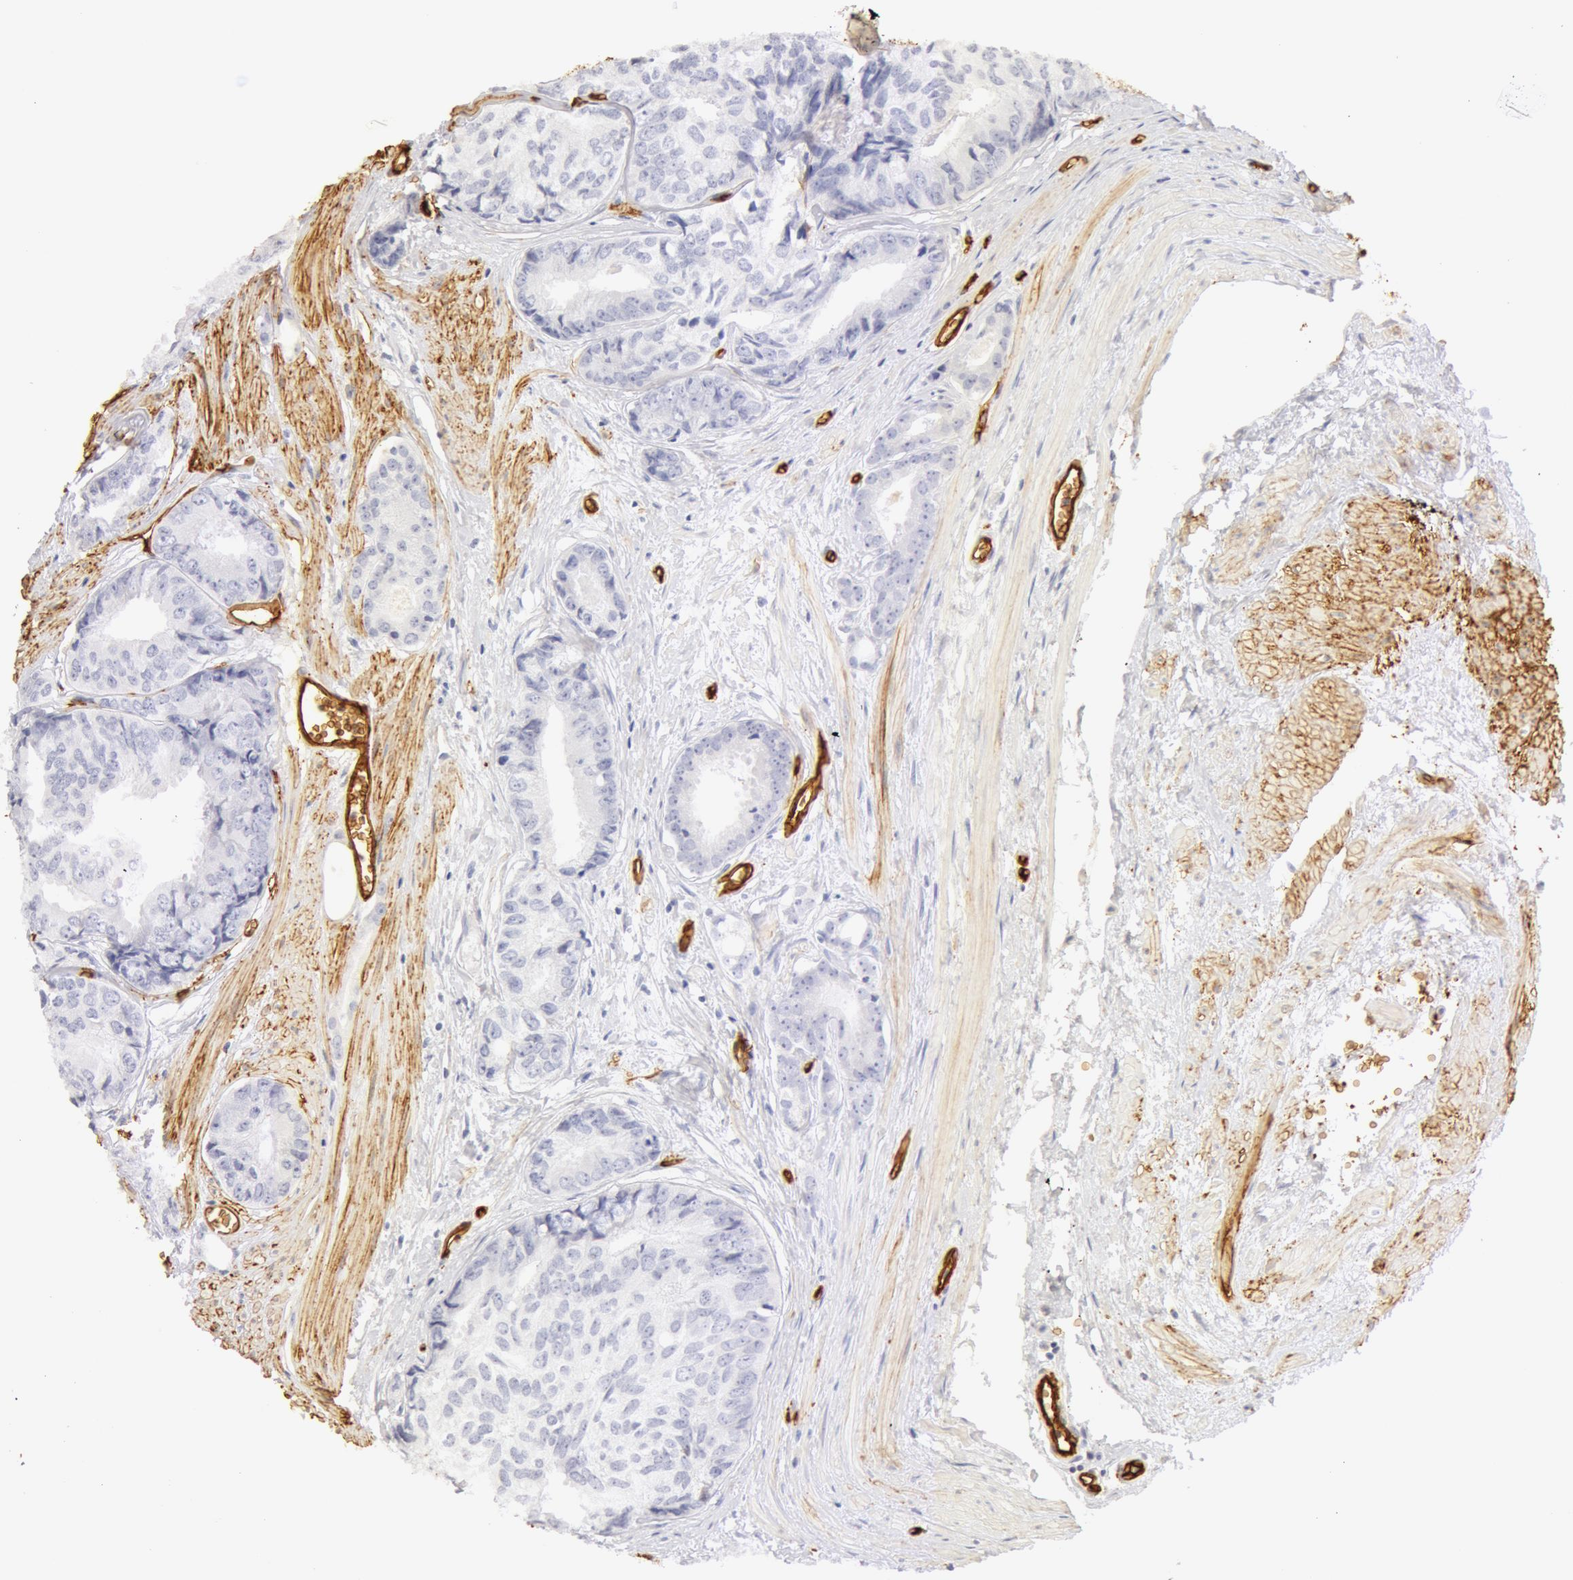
{"staining": {"intensity": "negative", "quantity": "none", "location": "none"}, "tissue": "prostate cancer", "cell_type": "Tumor cells", "image_type": "cancer", "snomed": [{"axis": "morphology", "description": "Adenocarcinoma, High grade"}, {"axis": "topography", "description": "Prostate"}], "caption": "Immunohistochemistry of human prostate adenocarcinoma (high-grade) displays no staining in tumor cells. Brightfield microscopy of immunohistochemistry stained with DAB (brown) and hematoxylin (blue), captured at high magnification.", "gene": "AQP1", "patient": {"sex": "male", "age": 56}}